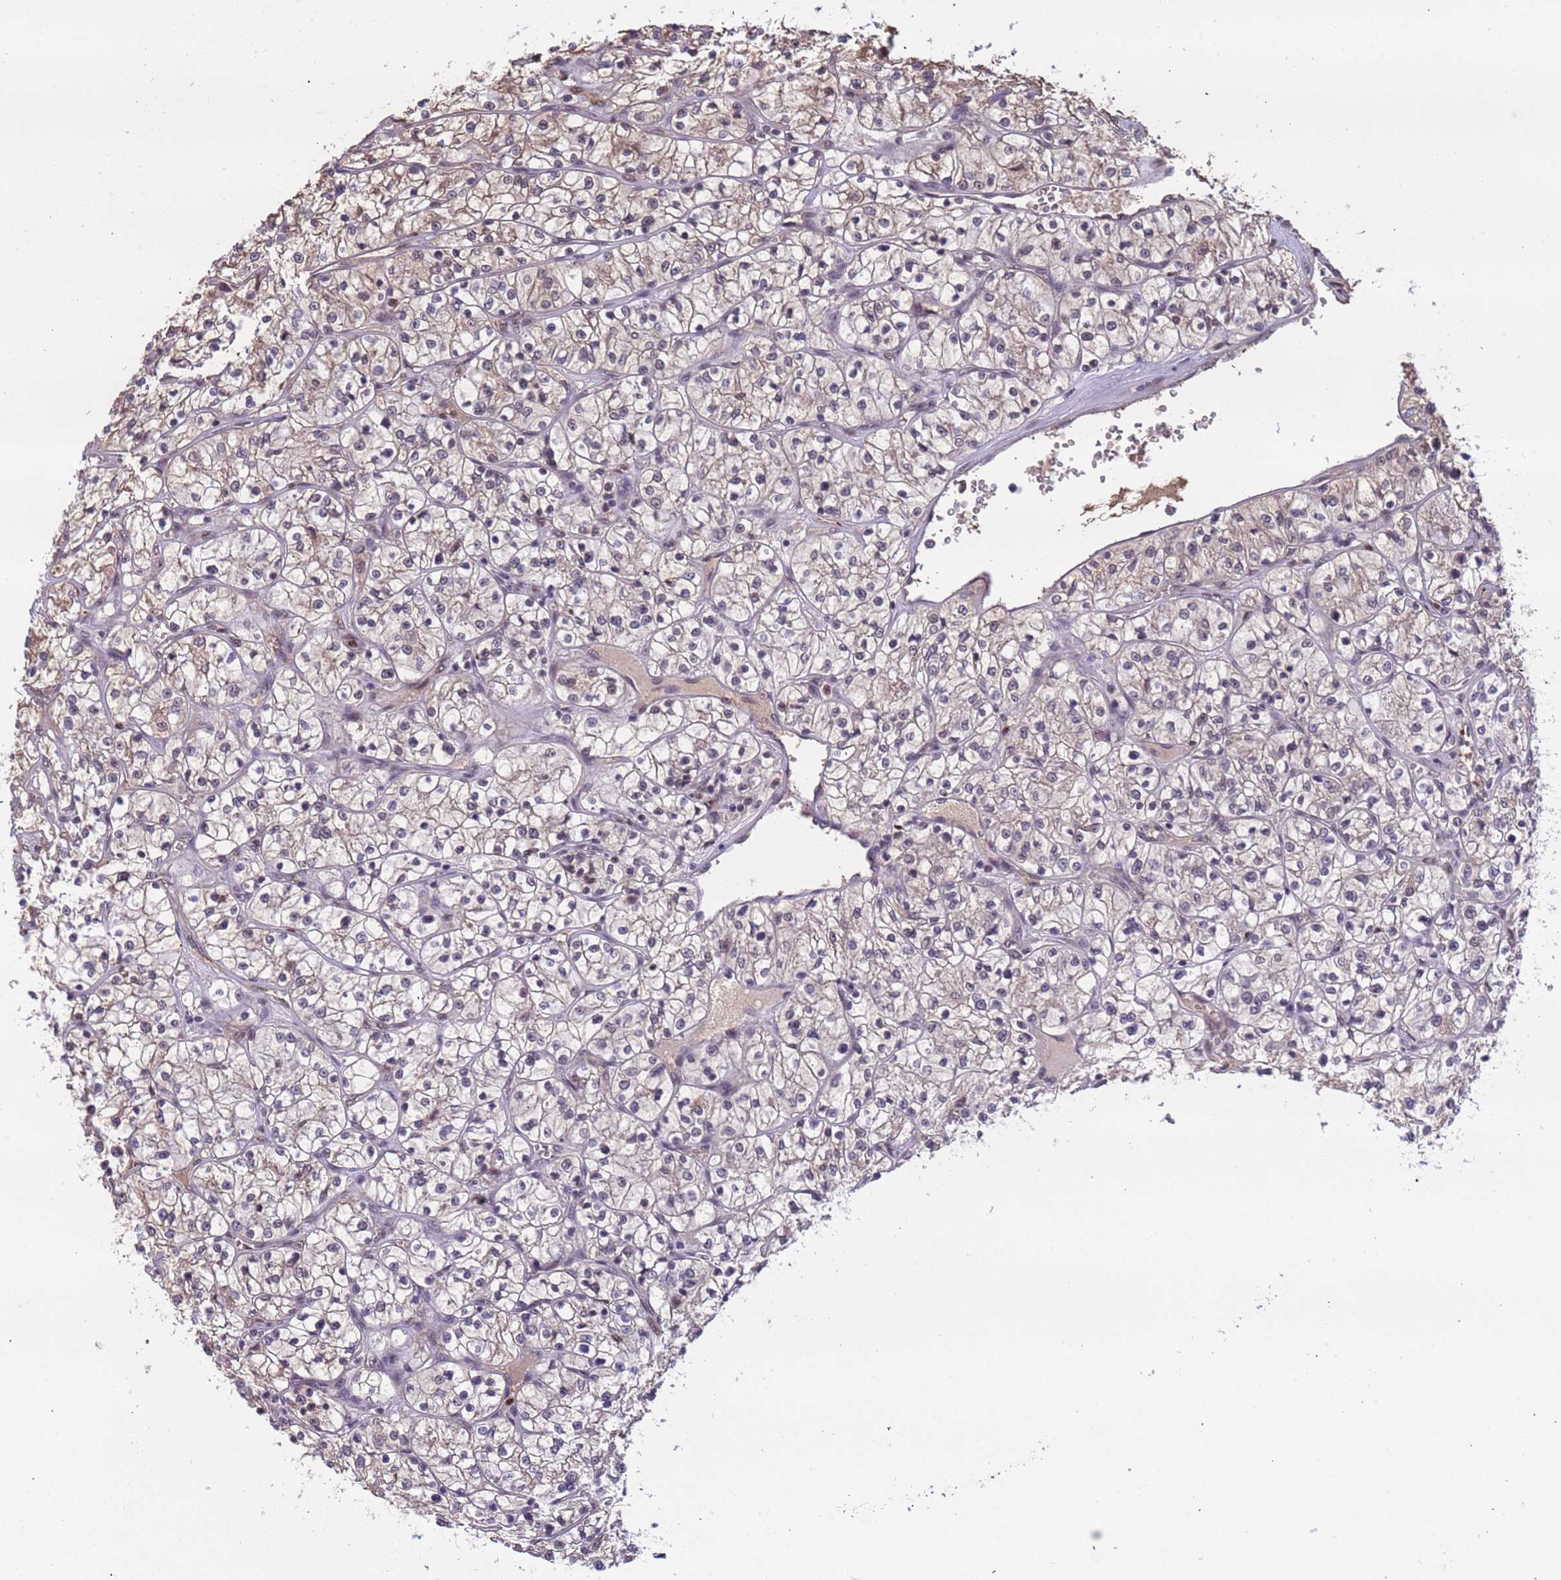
{"staining": {"intensity": "weak", "quantity": "<25%", "location": "cytoplasmic/membranous"}, "tissue": "renal cancer", "cell_type": "Tumor cells", "image_type": "cancer", "snomed": [{"axis": "morphology", "description": "Adenocarcinoma, NOS"}, {"axis": "topography", "description": "Kidney"}], "caption": "The IHC image has no significant positivity in tumor cells of renal cancer tissue. (Brightfield microscopy of DAB (3,3'-diaminobenzidine) immunohistochemistry at high magnification).", "gene": "SRRT", "patient": {"sex": "female", "age": 64}}